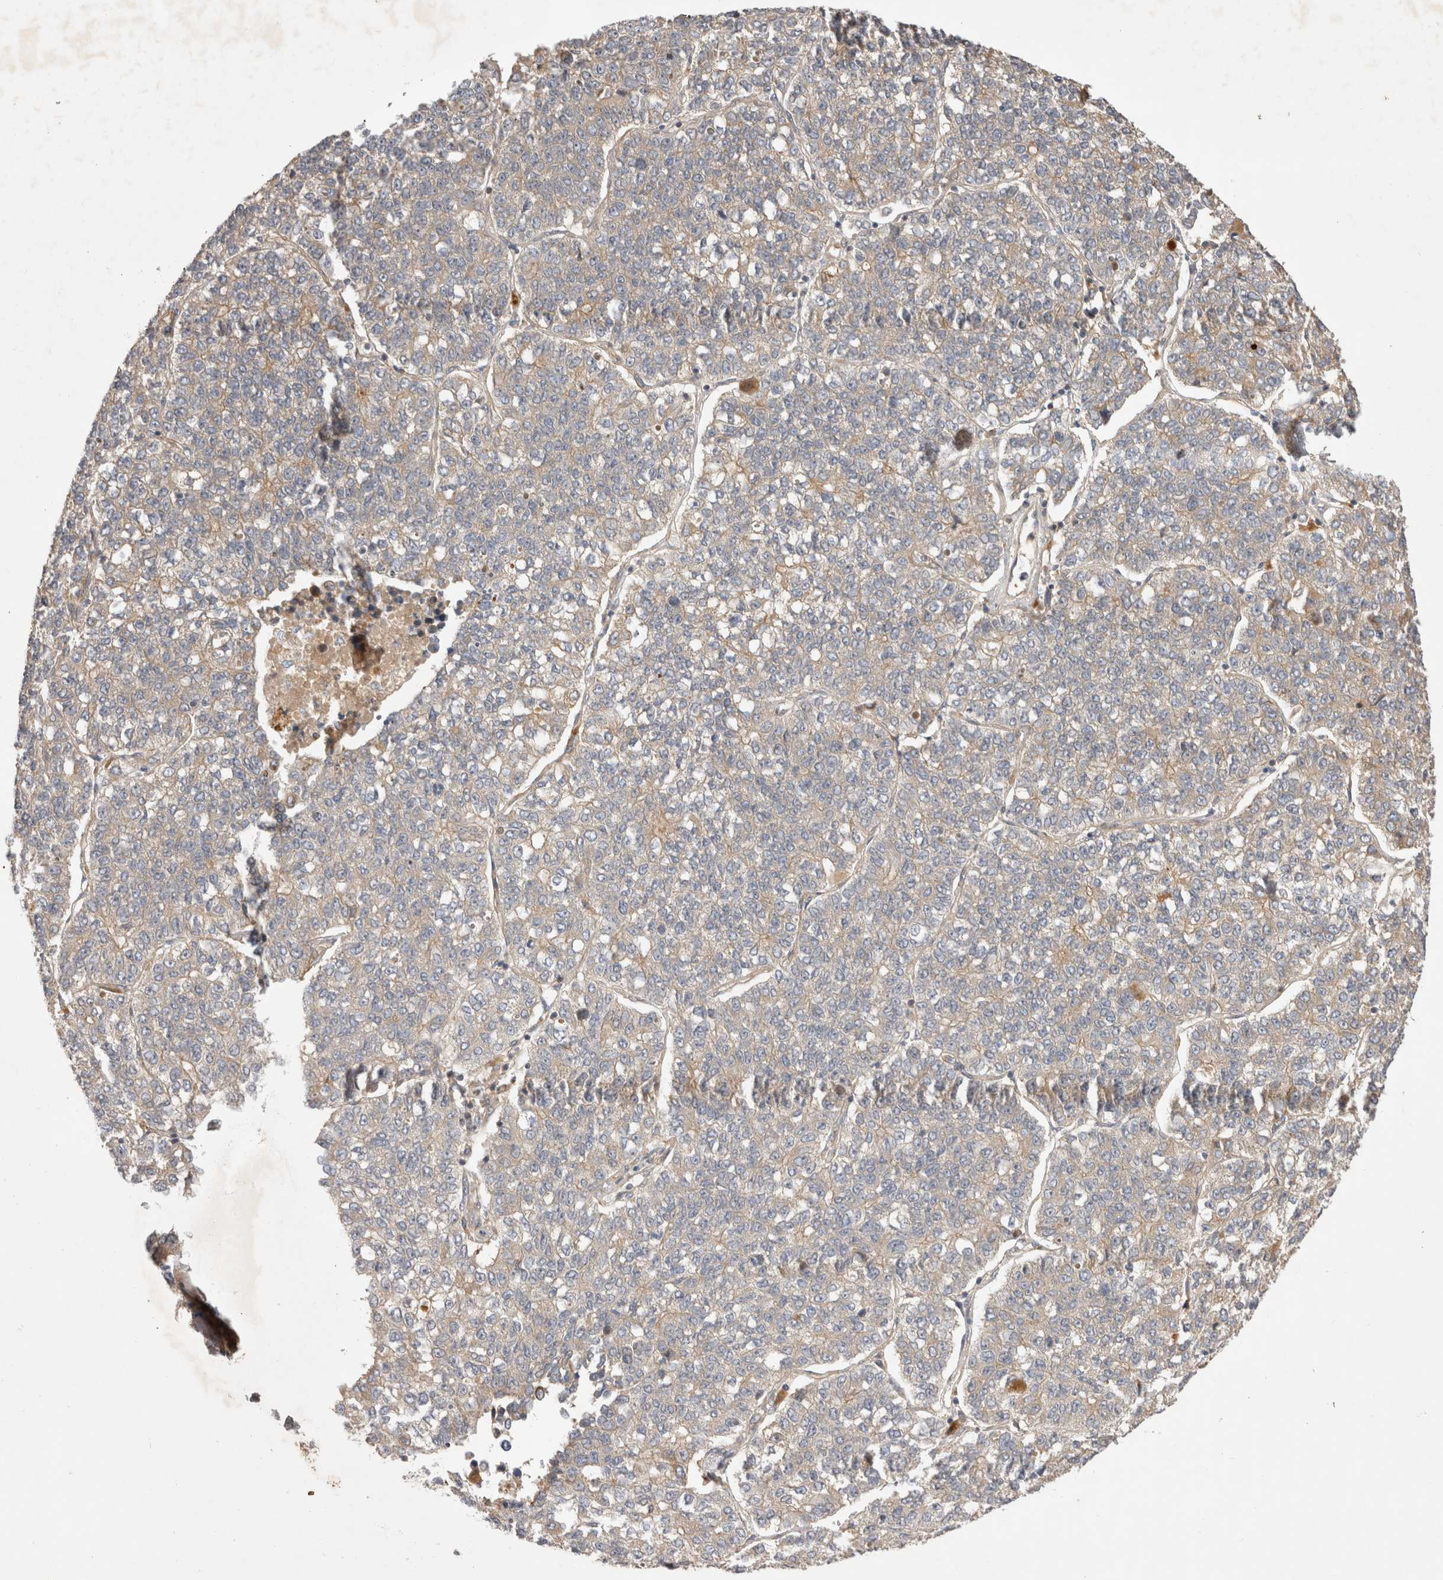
{"staining": {"intensity": "moderate", "quantity": "<25%", "location": "cytoplasmic/membranous"}, "tissue": "lung cancer", "cell_type": "Tumor cells", "image_type": "cancer", "snomed": [{"axis": "morphology", "description": "Adenocarcinoma, NOS"}, {"axis": "topography", "description": "Lung"}], "caption": "An image of human lung cancer (adenocarcinoma) stained for a protein shows moderate cytoplasmic/membranous brown staining in tumor cells.", "gene": "PPP1R42", "patient": {"sex": "male", "age": 49}}